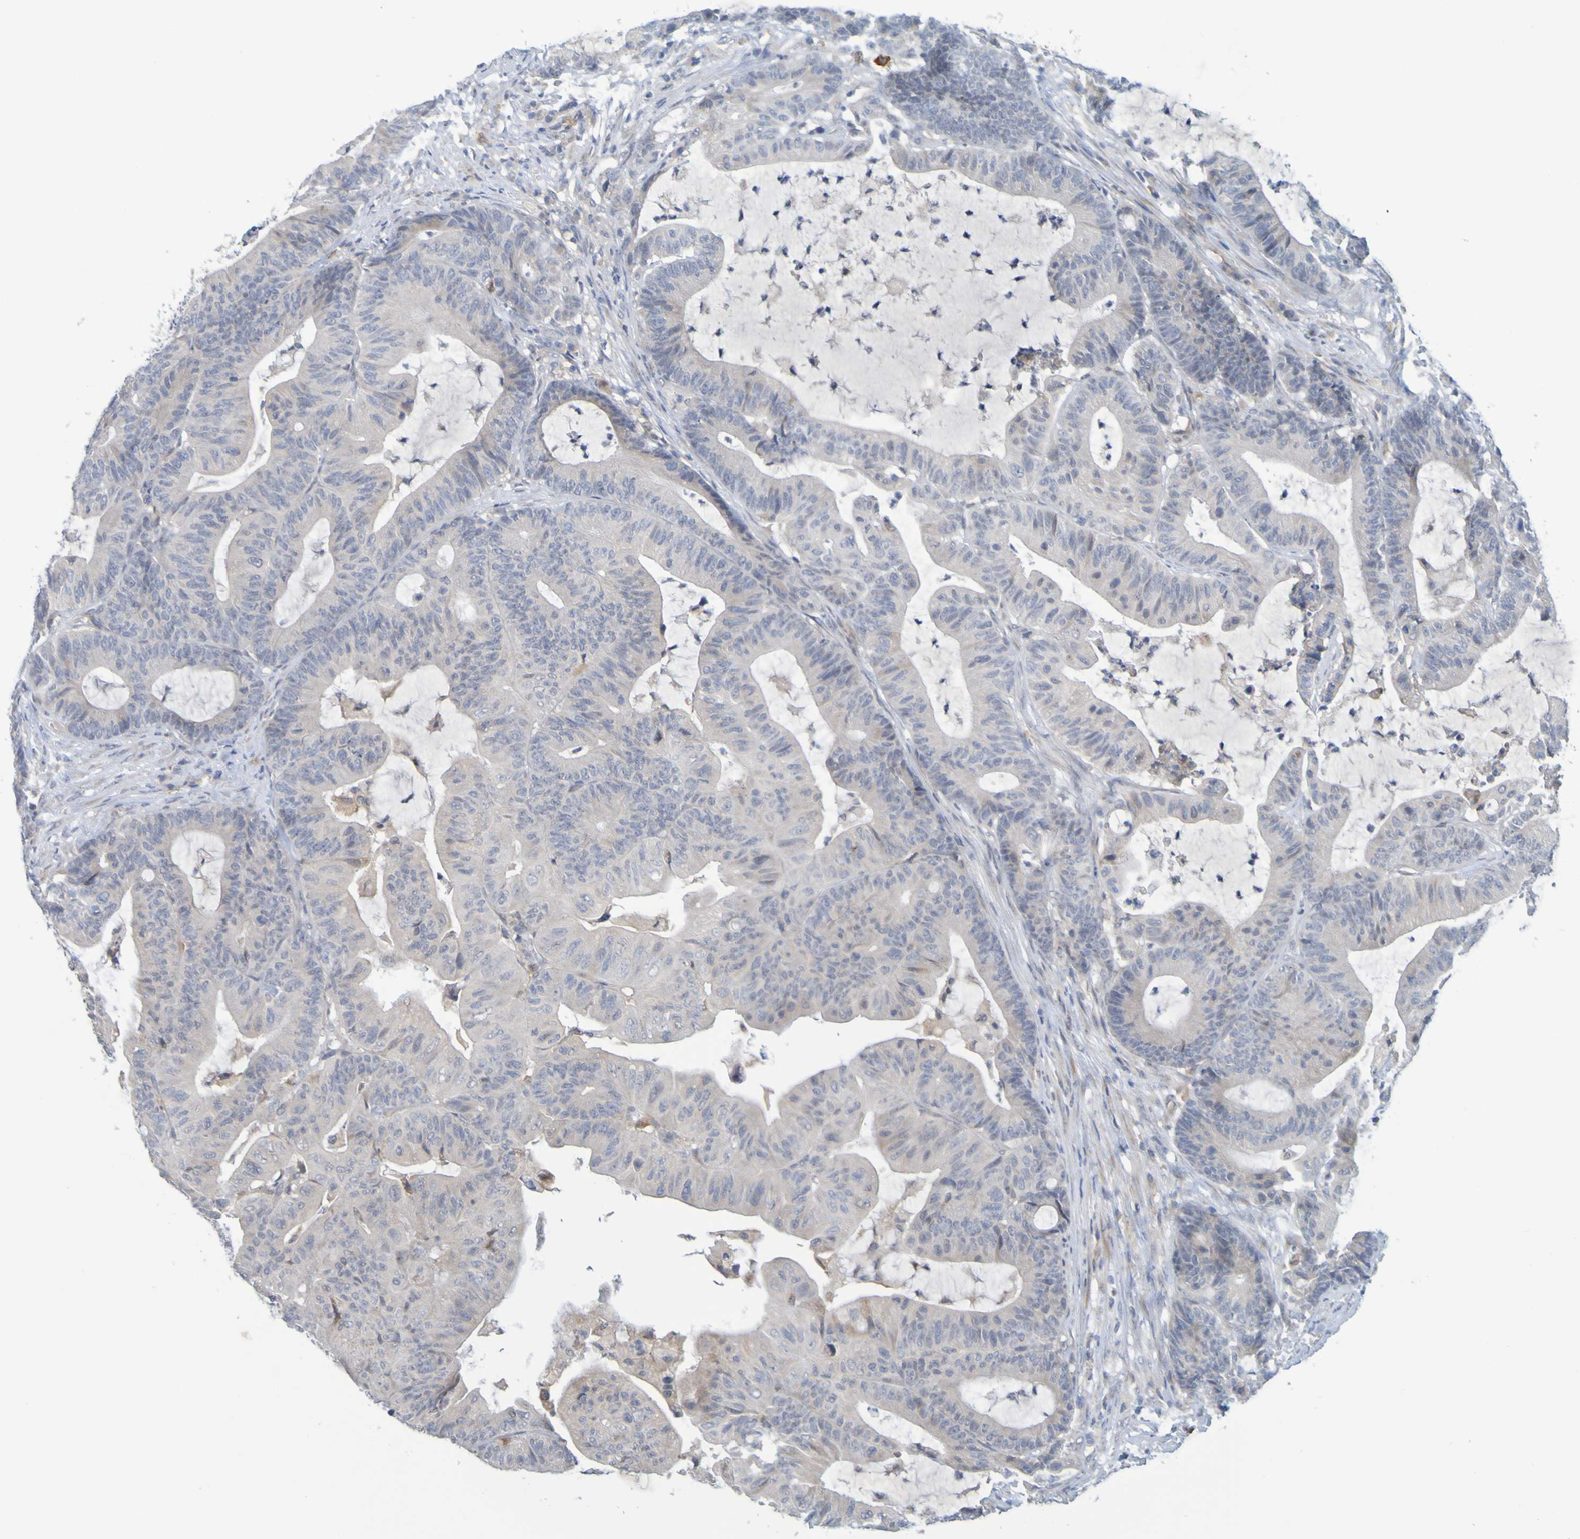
{"staining": {"intensity": "negative", "quantity": "none", "location": "none"}, "tissue": "colorectal cancer", "cell_type": "Tumor cells", "image_type": "cancer", "snomed": [{"axis": "morphology", "description": "Adenocarcinoma, NOS"}, {"axis": "topography", "description": "Colon"}], "caption": "An image of colorectal cancer stained for a protein reveals no brown staining in tumor cells. (Immunohistochemistry (ihc), brightfield microscopy, high magnification).", "gene": "LILRB5", "patient": {"sex": "female", "age": 84}}